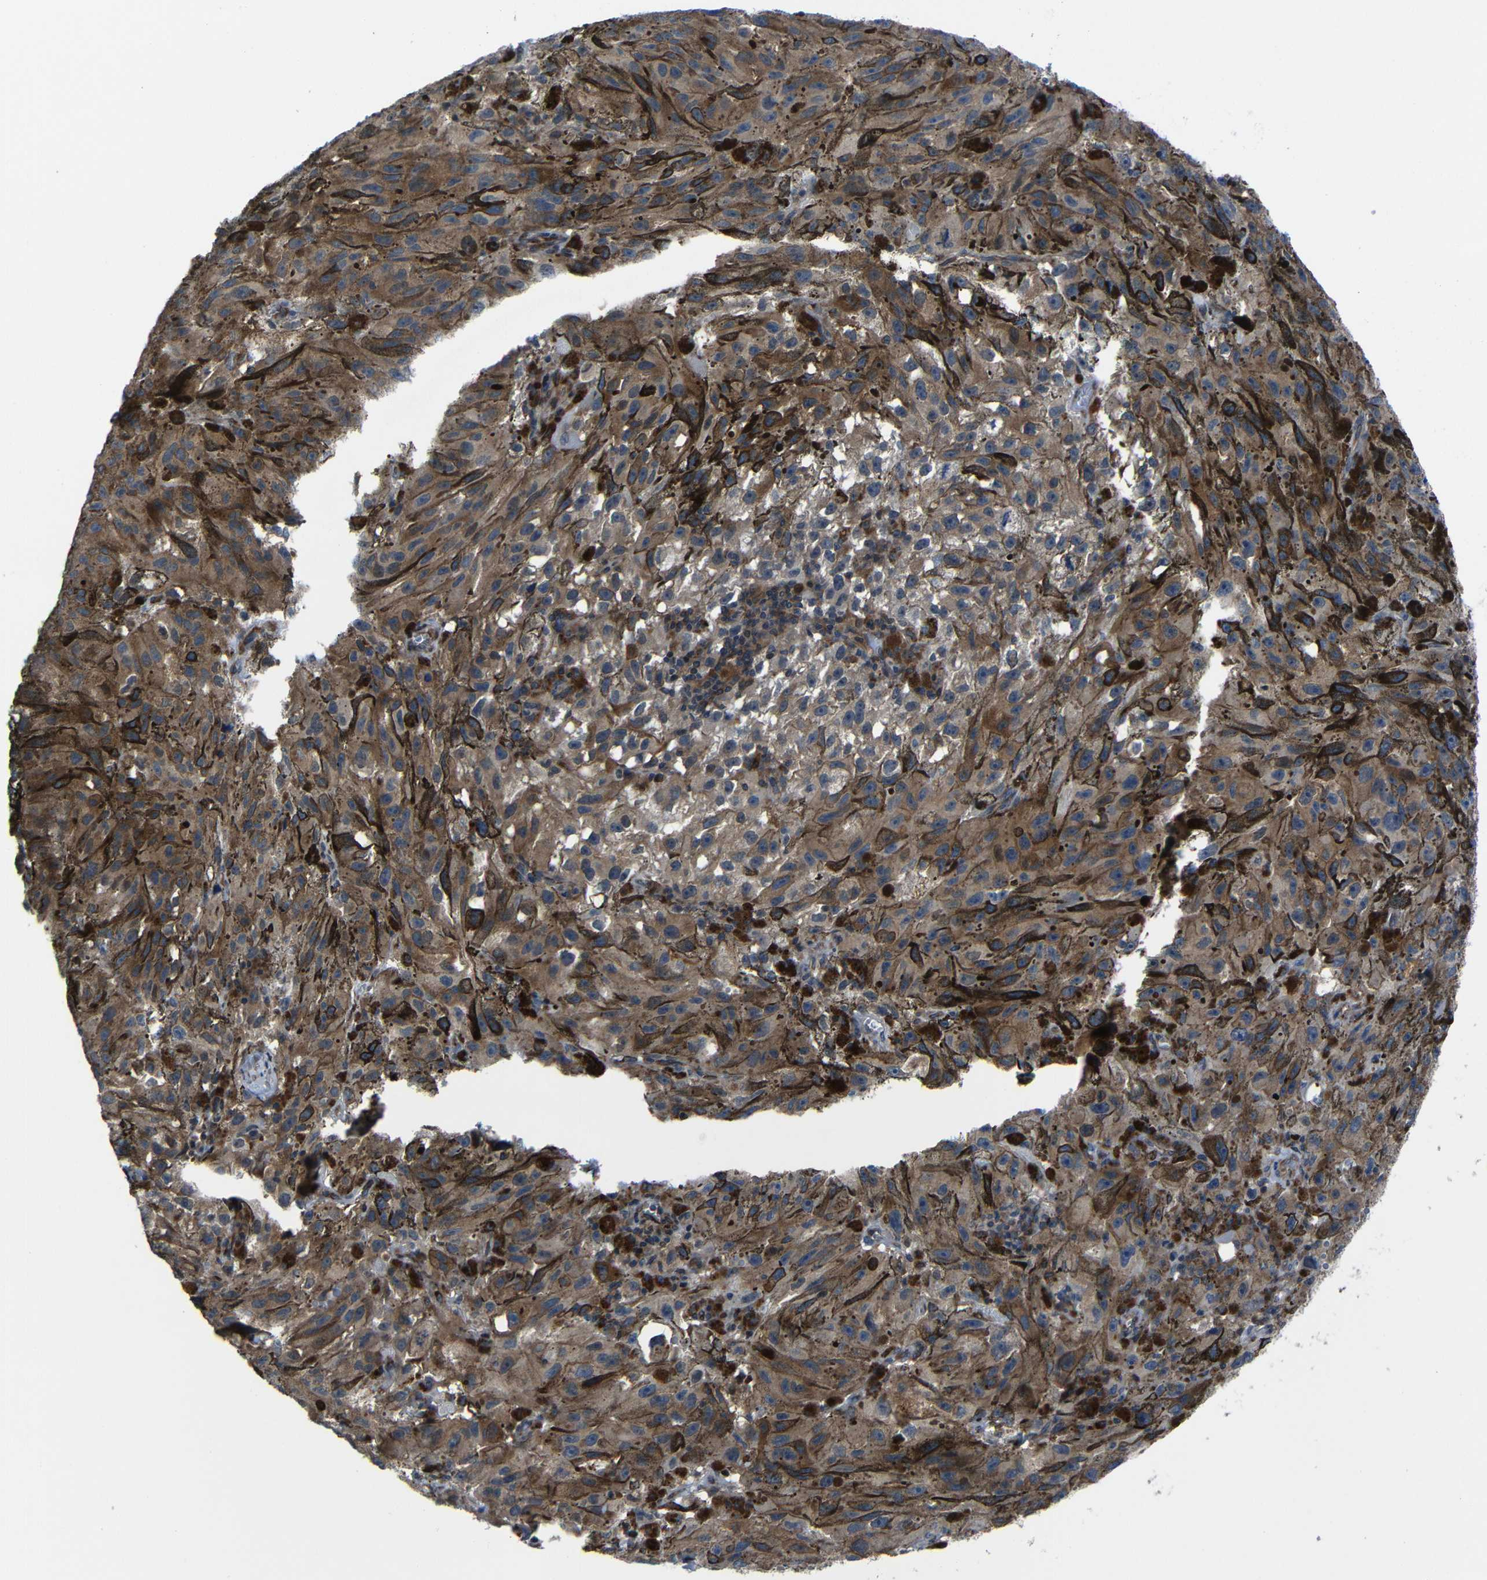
{"staining": {"intensity": "moderate", "quantity": ">75%", "location": "cytoplasmic/membranous"}, "tissue": "melanoma", "cell_type": "Tumor cells", "image_type": "cancer", "snomed": [{"axis": "morphology", "description": "Malignant melanoma, NOS"}, {"axis": "topography", "description": "Skin"}], "caption": "Malignant melanoma tissue displays moderate cytoplasmic/membranous staining in approximately >75% of tumor cells The staining was performed using DAB (3,3'-diaminobenzidine) to visualize the protein expression in brown, while the nuclei were stained in blue with hematoxylin (Magnification: 20x).", "gene": "KIAA0513", "patient": {"sex": "female", "age": 104}}